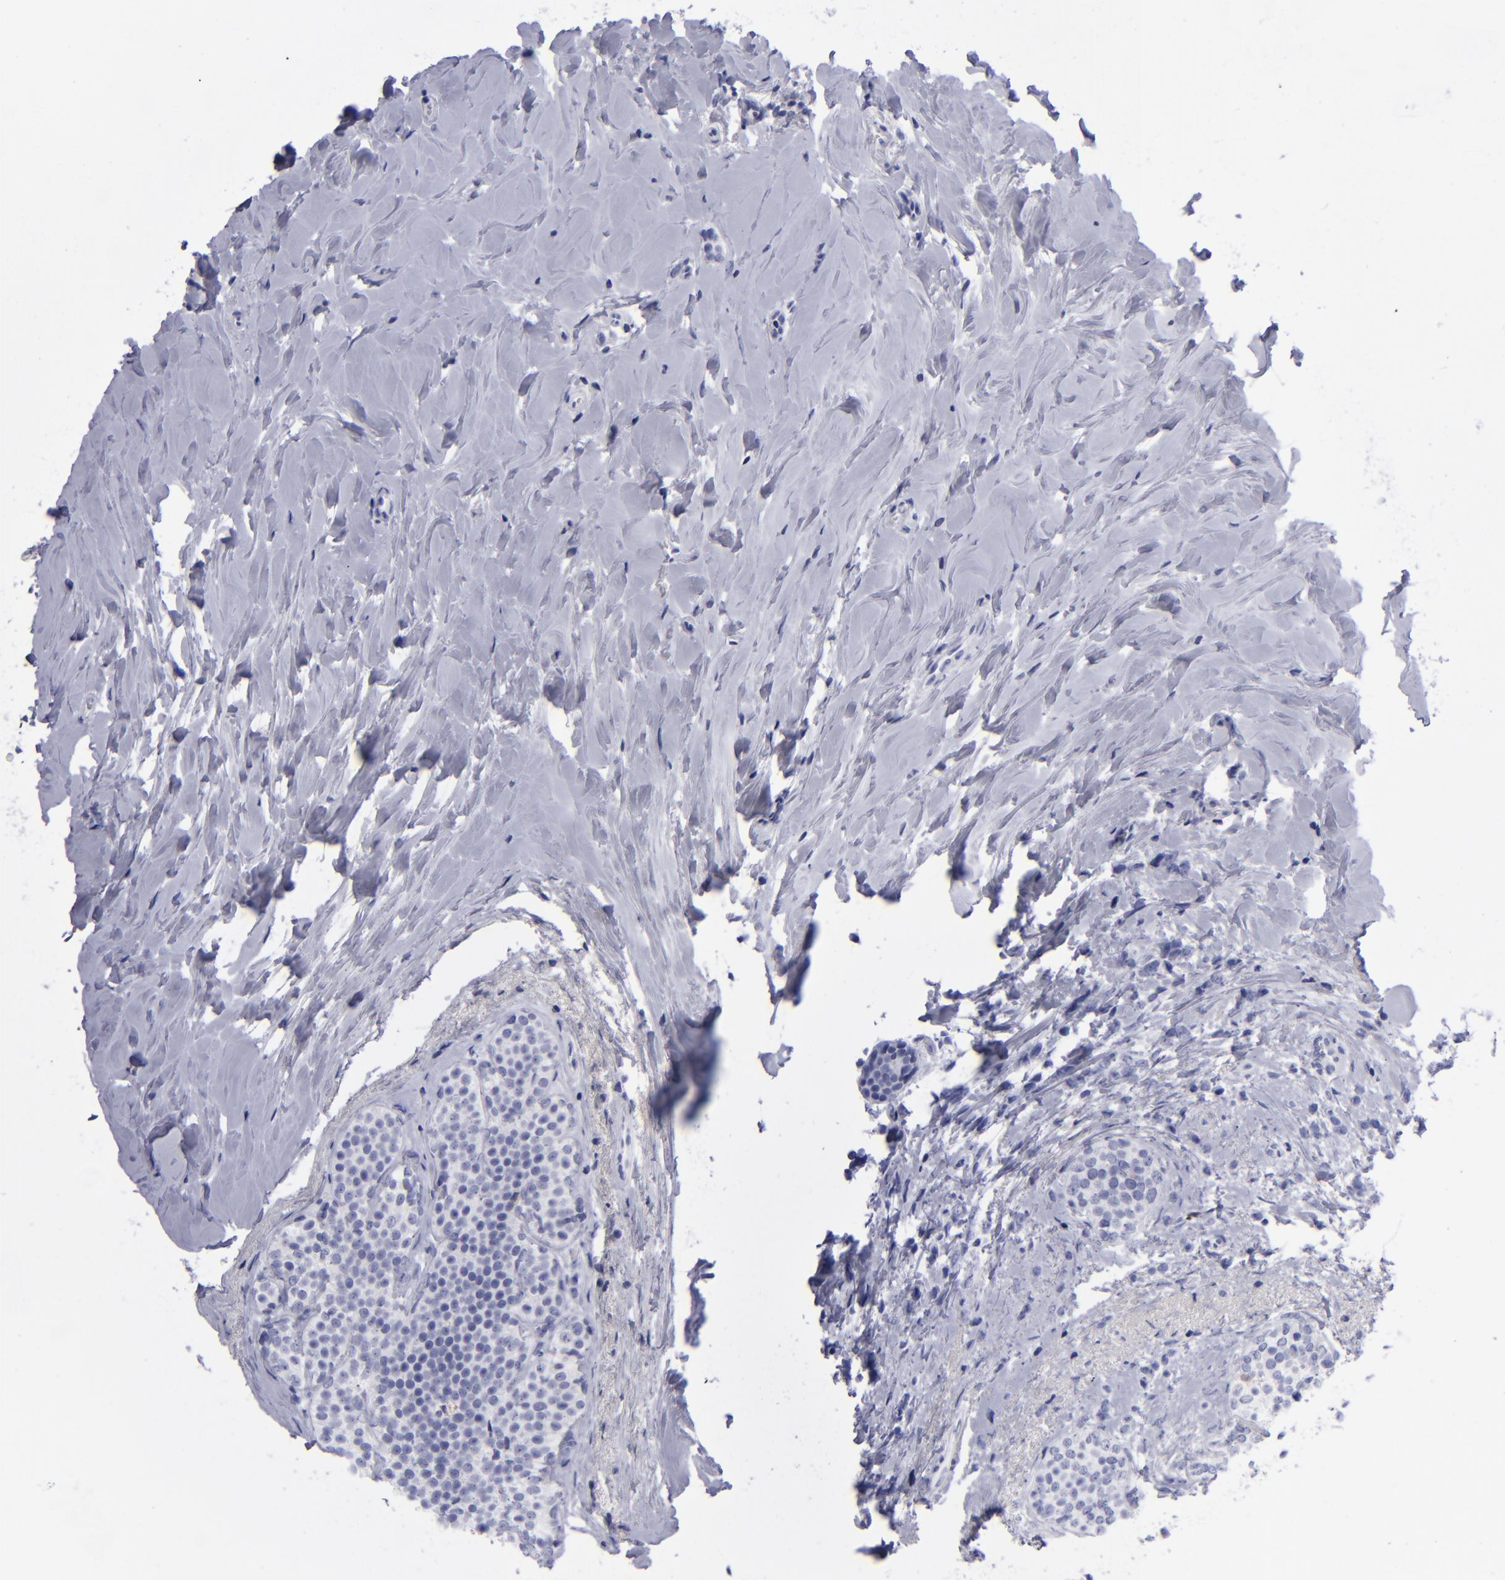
{"staining": {"intensity": "negative", "quantity": "none", "location": "none"}, "tissue": "breast cancer", "cell_type": "Tumor cells", "image_type": "cancer", "snomed": [{"axis": "morphology", "description": "Lobular carcinoma"}, {"axis": "topography", "description": "Breast"}], "caption": "Tumor cells show no significant expression in lobular carcinoma (breast).", "gene": "AURKA", "patient": {"sex": "female", "age": 64}}